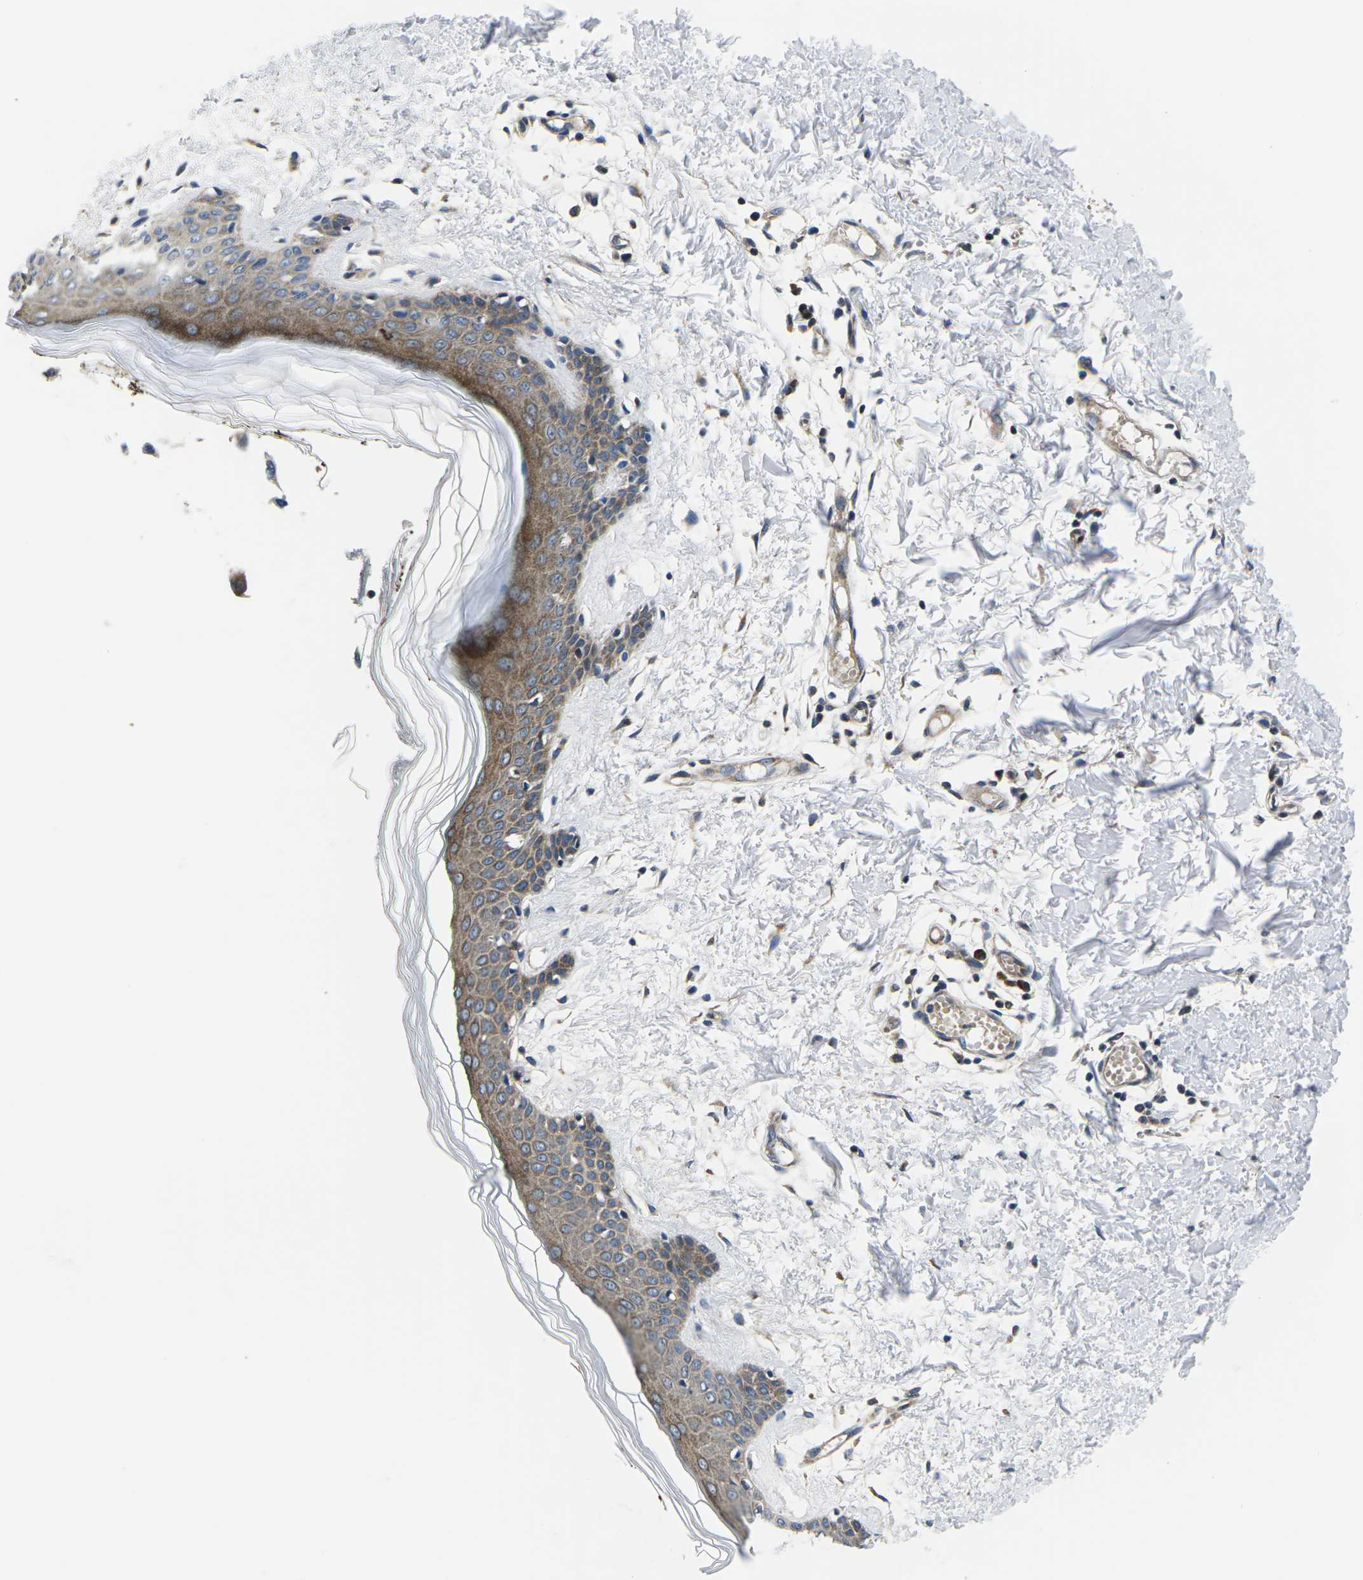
{"staining": {"intensity": "moderate", "quantity": ">75%", "location": "cytoplasmic/membranous"}, "tissue": "skin", "cell_type": "Fibroblasts", "image_type": "normal", "snomed": [{"axis": "morphology", "description": "Normal tissue, NOS"}, {"axis": "topography", "description": "Skin"}], "caption": "This is a micrograph of immunohistochemistry staining of normal skin, which shows moderate expression in the cytoplasmic/membranous of fibroblasts.", "gene": "EIF4E", "patient": {"sex": "male", "age": 53}}